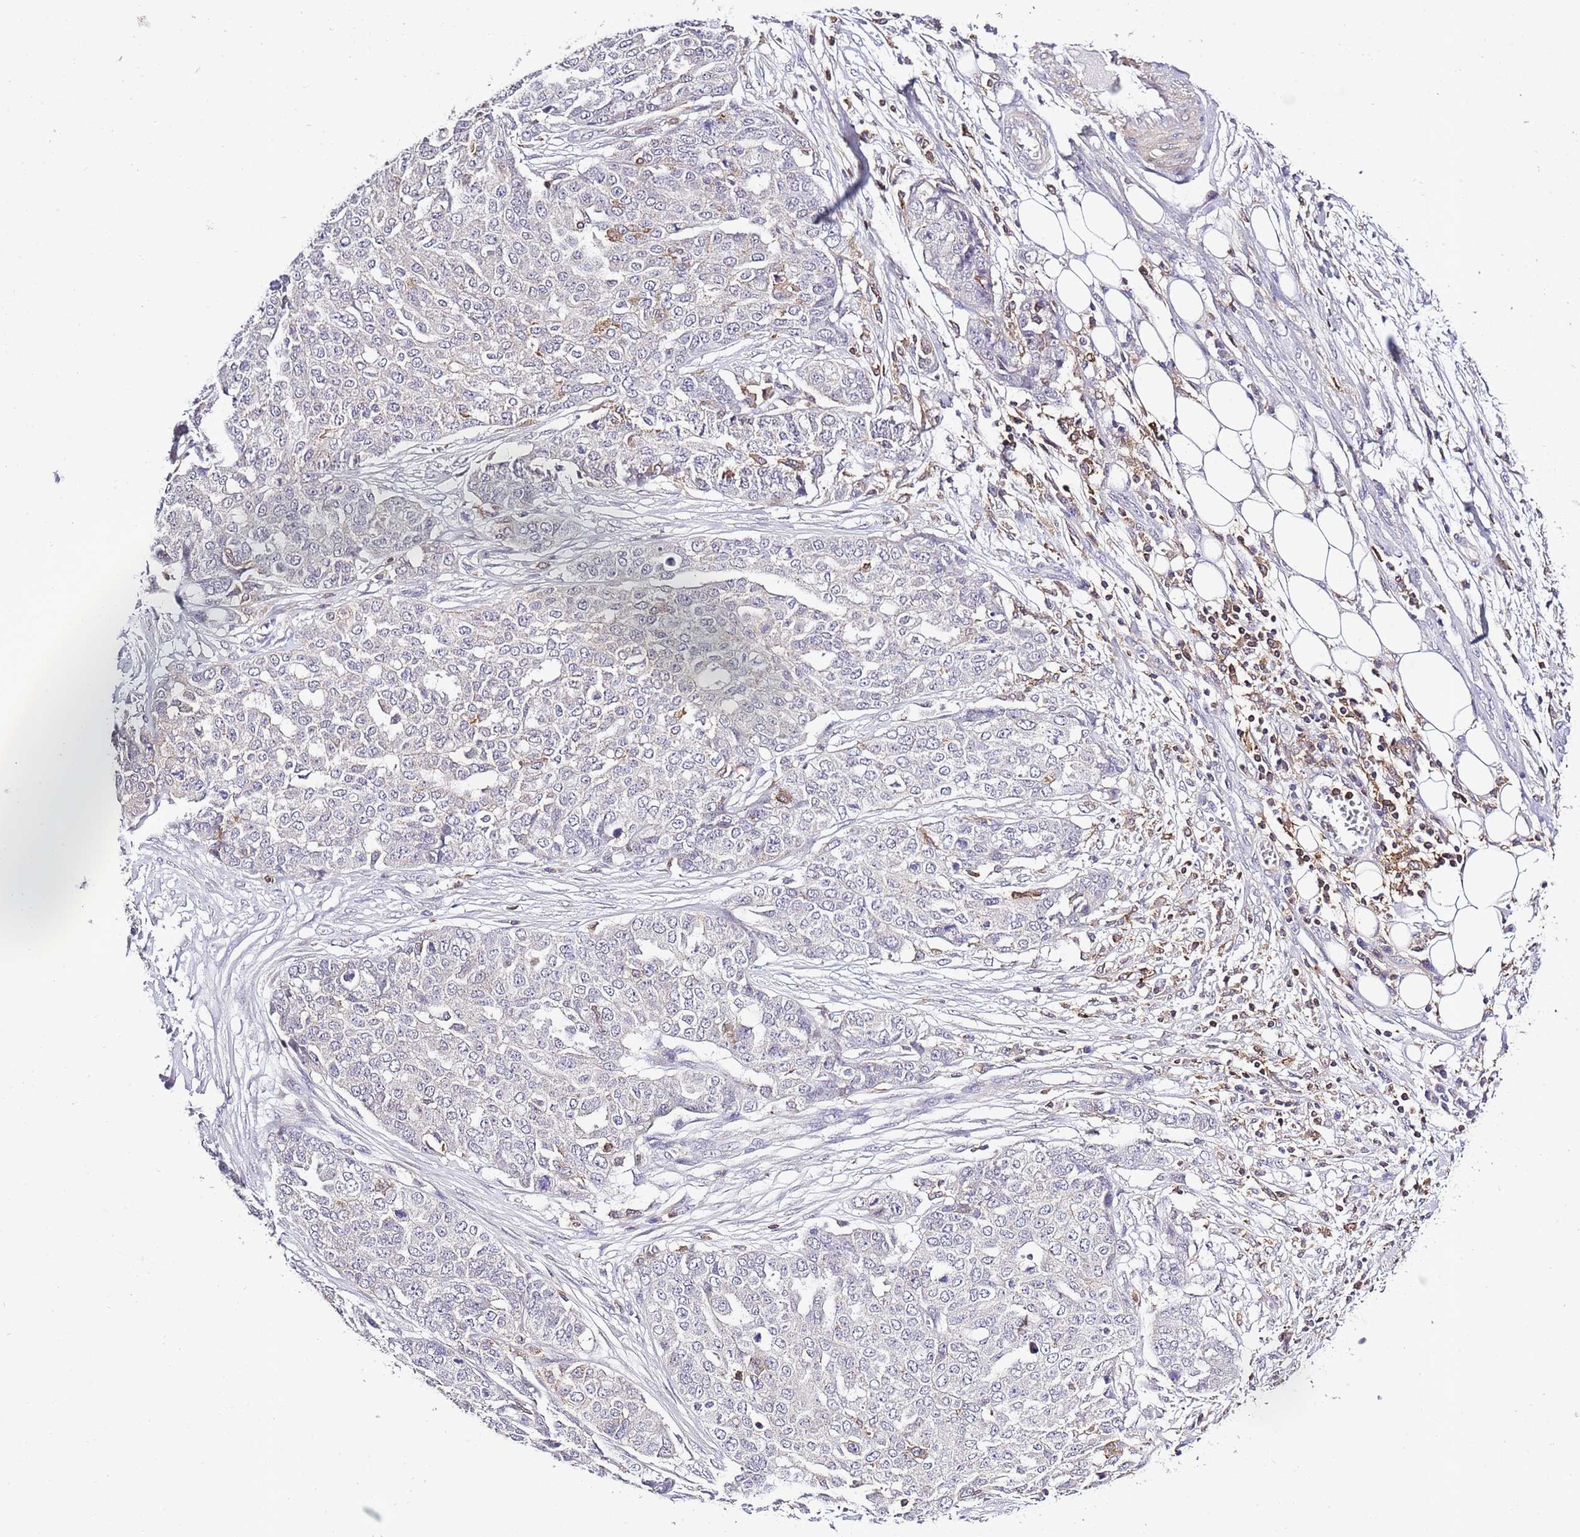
{"staining": {"intensity": "negative", "quantity": "none", "location": "none"}, "tissue": "ovarian cancer", "cell_type": "Tumor cells", "image_type": "cancer", "snomed": [{"axis": "morphology", "description": "Cystadenocarcinoma, serous, NOS"}, {"axis": "topography", "description": "Soft tissue"}, {"axis": "topography", "description": "Ovary"}], "caption": "High magnification brightfield microscopy of serous cystadenocarcinoma (ovarian) stained with DAB (brown) and counterstained with hematoxylin (blue): tumor cells show no significant staining.", "gene": "EFHD1", "patient": {"sex": "female", "age": 57}}